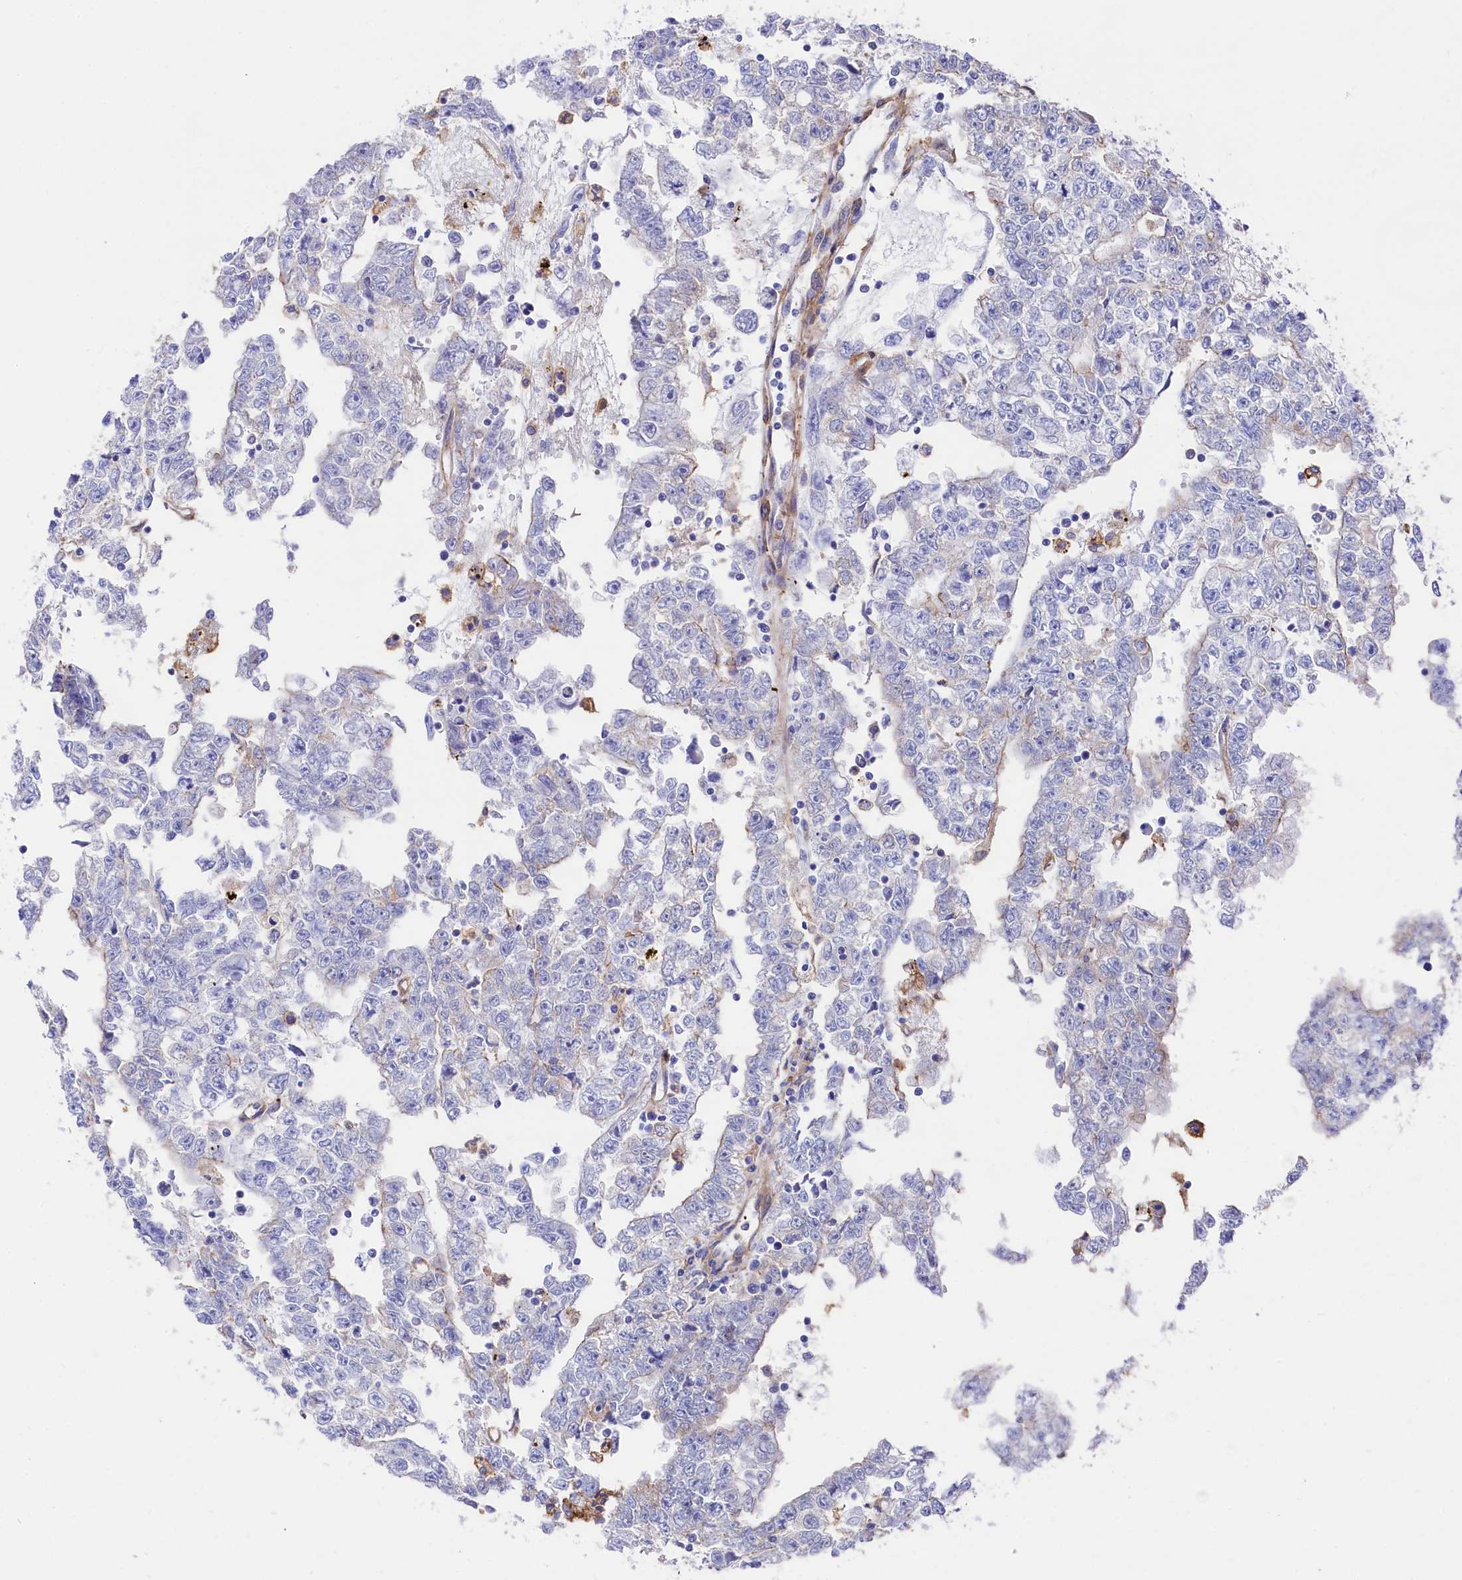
{"staining": {"intensity": "negative", "quantity": "none", "location": "none"}, "tissue": "testis cancer", "cell_type": "Tumor cells", "image_type": "cancer", "snomed": [{"axis": "morphology", "description": "Carcinoma, Embryonal, NOS"}, {"axis": "topography", "description": "Testis"}], "caption": "High power microscopy image of an IHC image of testis cancer, revealing no significant positivity in tumor cells.", "gene": "TNKS1BP1", "patient": {"sex": "male", "age": 25}}